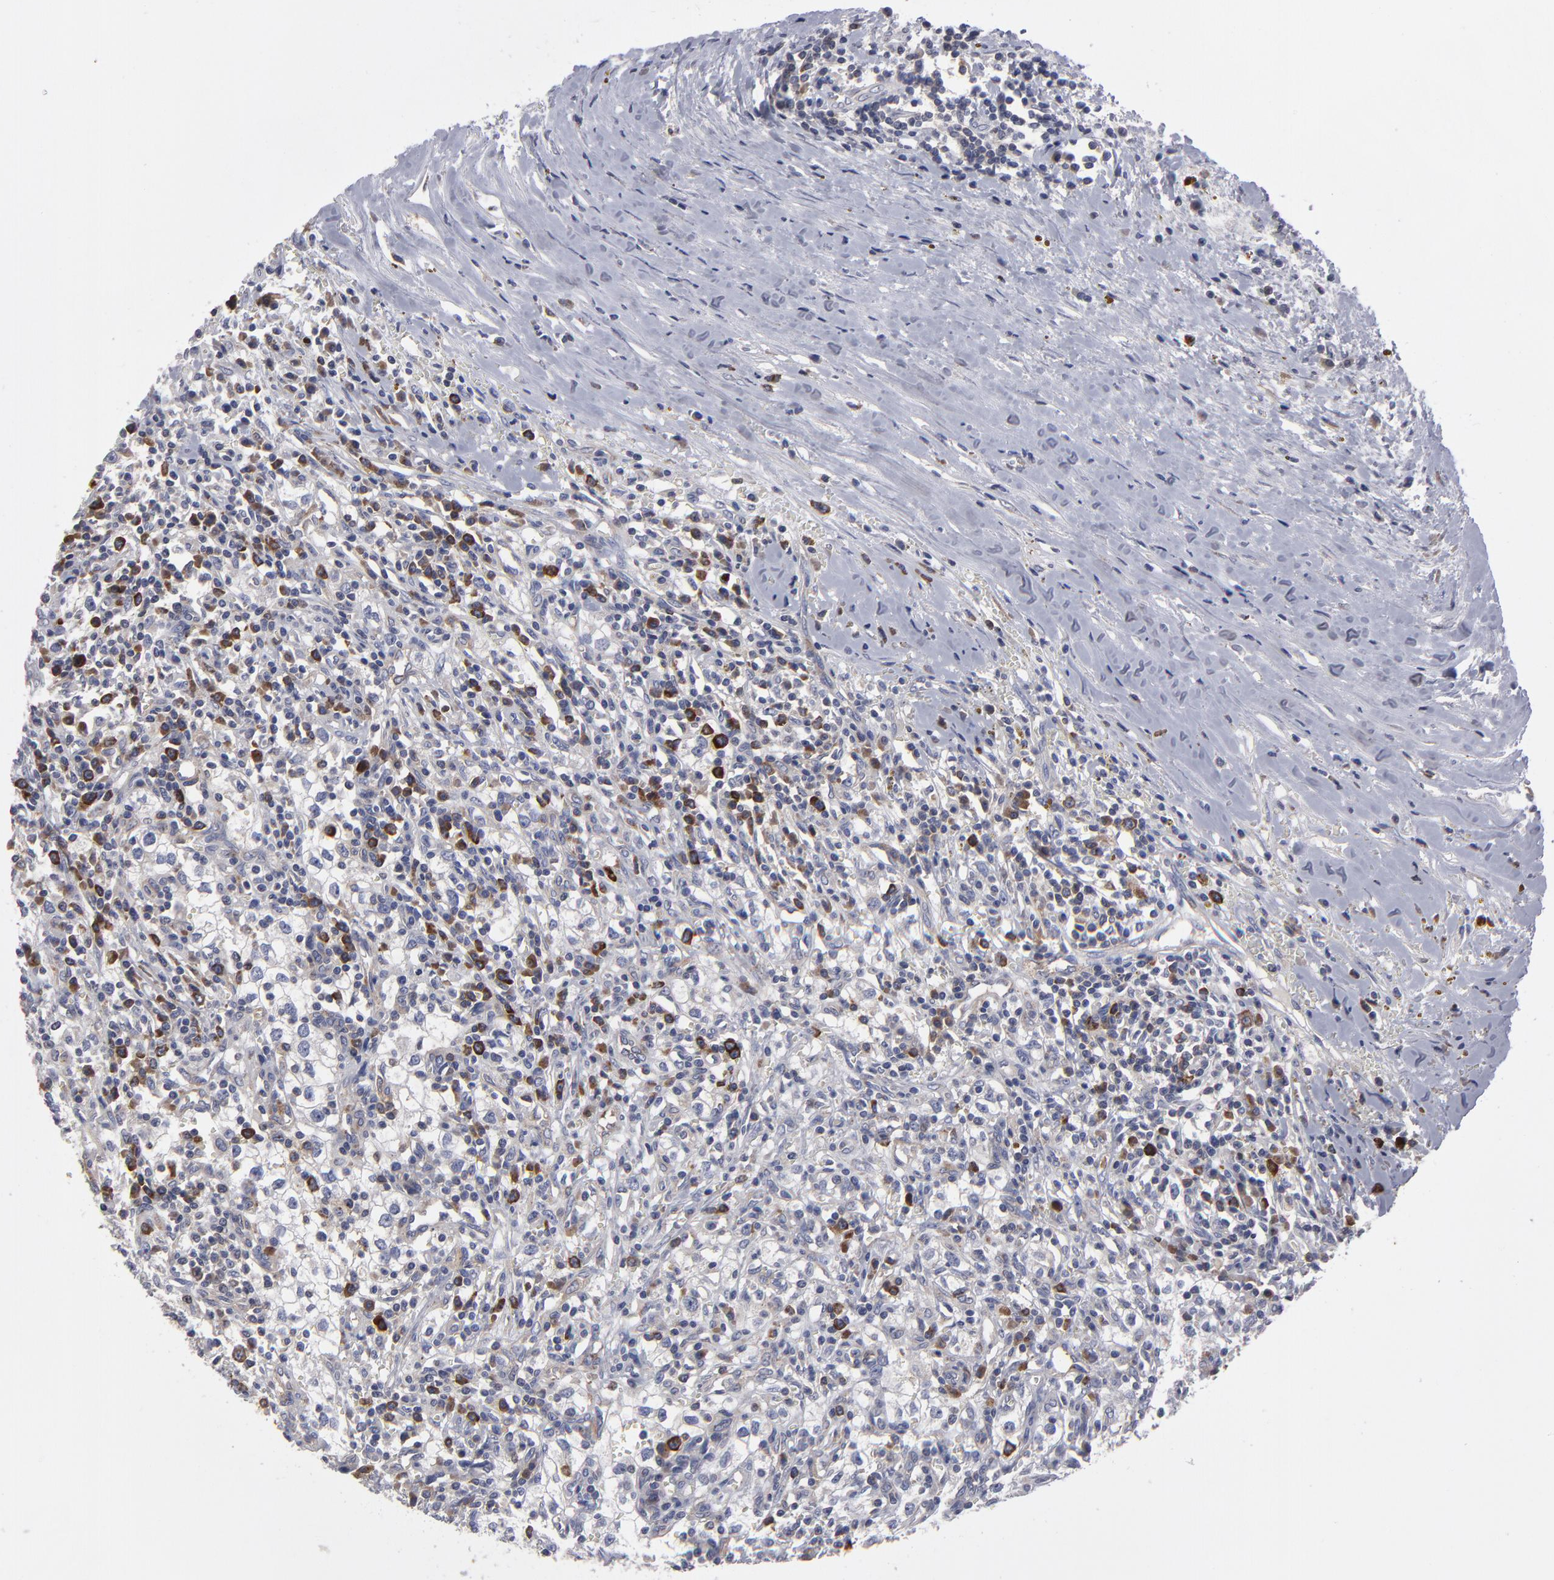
{"staining": {"intensity": "weak", "quantity": "<25%", "location": "cytoplasmic/membranous"}, "tissue": "renal cancer", "cell_type": "Tumor cells", "image_type": "cancer", "snomed": [{"axis": "morphology", "description": "Adenocarcinoma, NOS"}, {"axis": "topography", "description": "Kidney"}], "caption": "A high-resolution image shows IHC staining of renal adenocarcinoma, which reveals no significant expression in tumor cells.", "gene": "CEP97", "patient": {"sex": "male", "age": 82}}